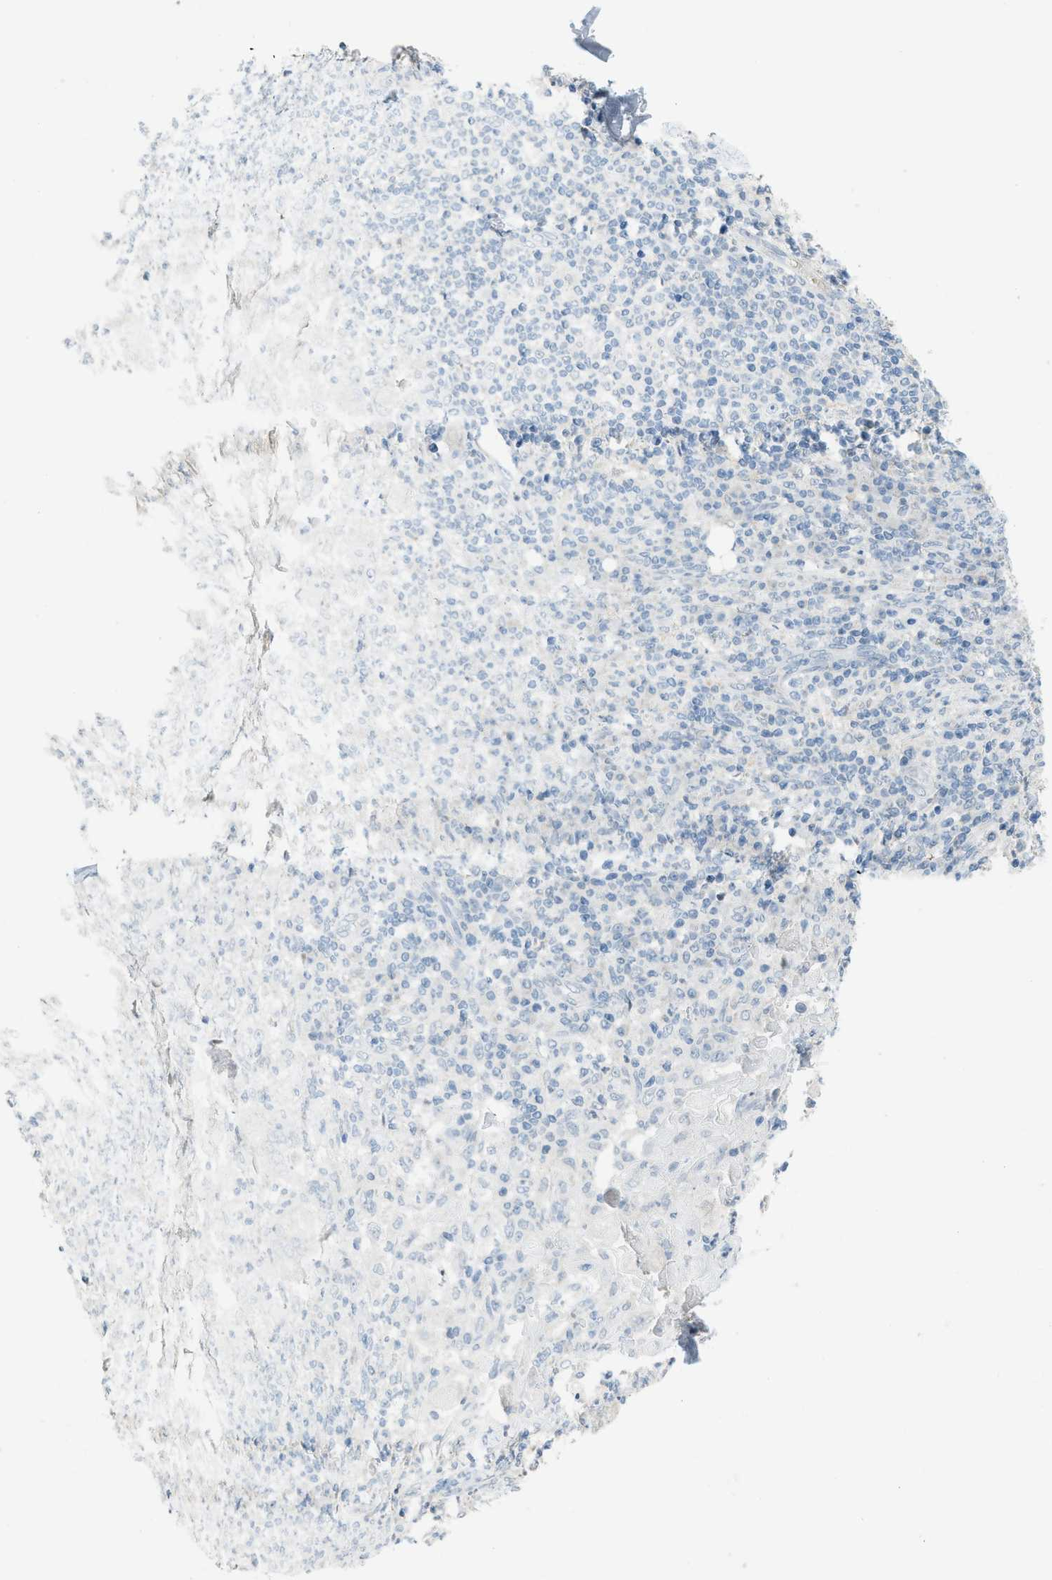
{"staining": {"intensity": "negative", "quantity": "none", "location": "none"}, "tissue": "skin cancer", "cell_type": "Tumor cells", "image_type": "cancer", "snomed": [{"axis": "morphology", "description": "Squamous cell carcinoma, NOS"}, {"axis": "topography", "description": "Skin"}], "caption": "The micrograph demonstrates no staining of tumor cells in skin cancer.", "gene": "TXNDC2", "patient": {"sex": "male", "age": 86}}